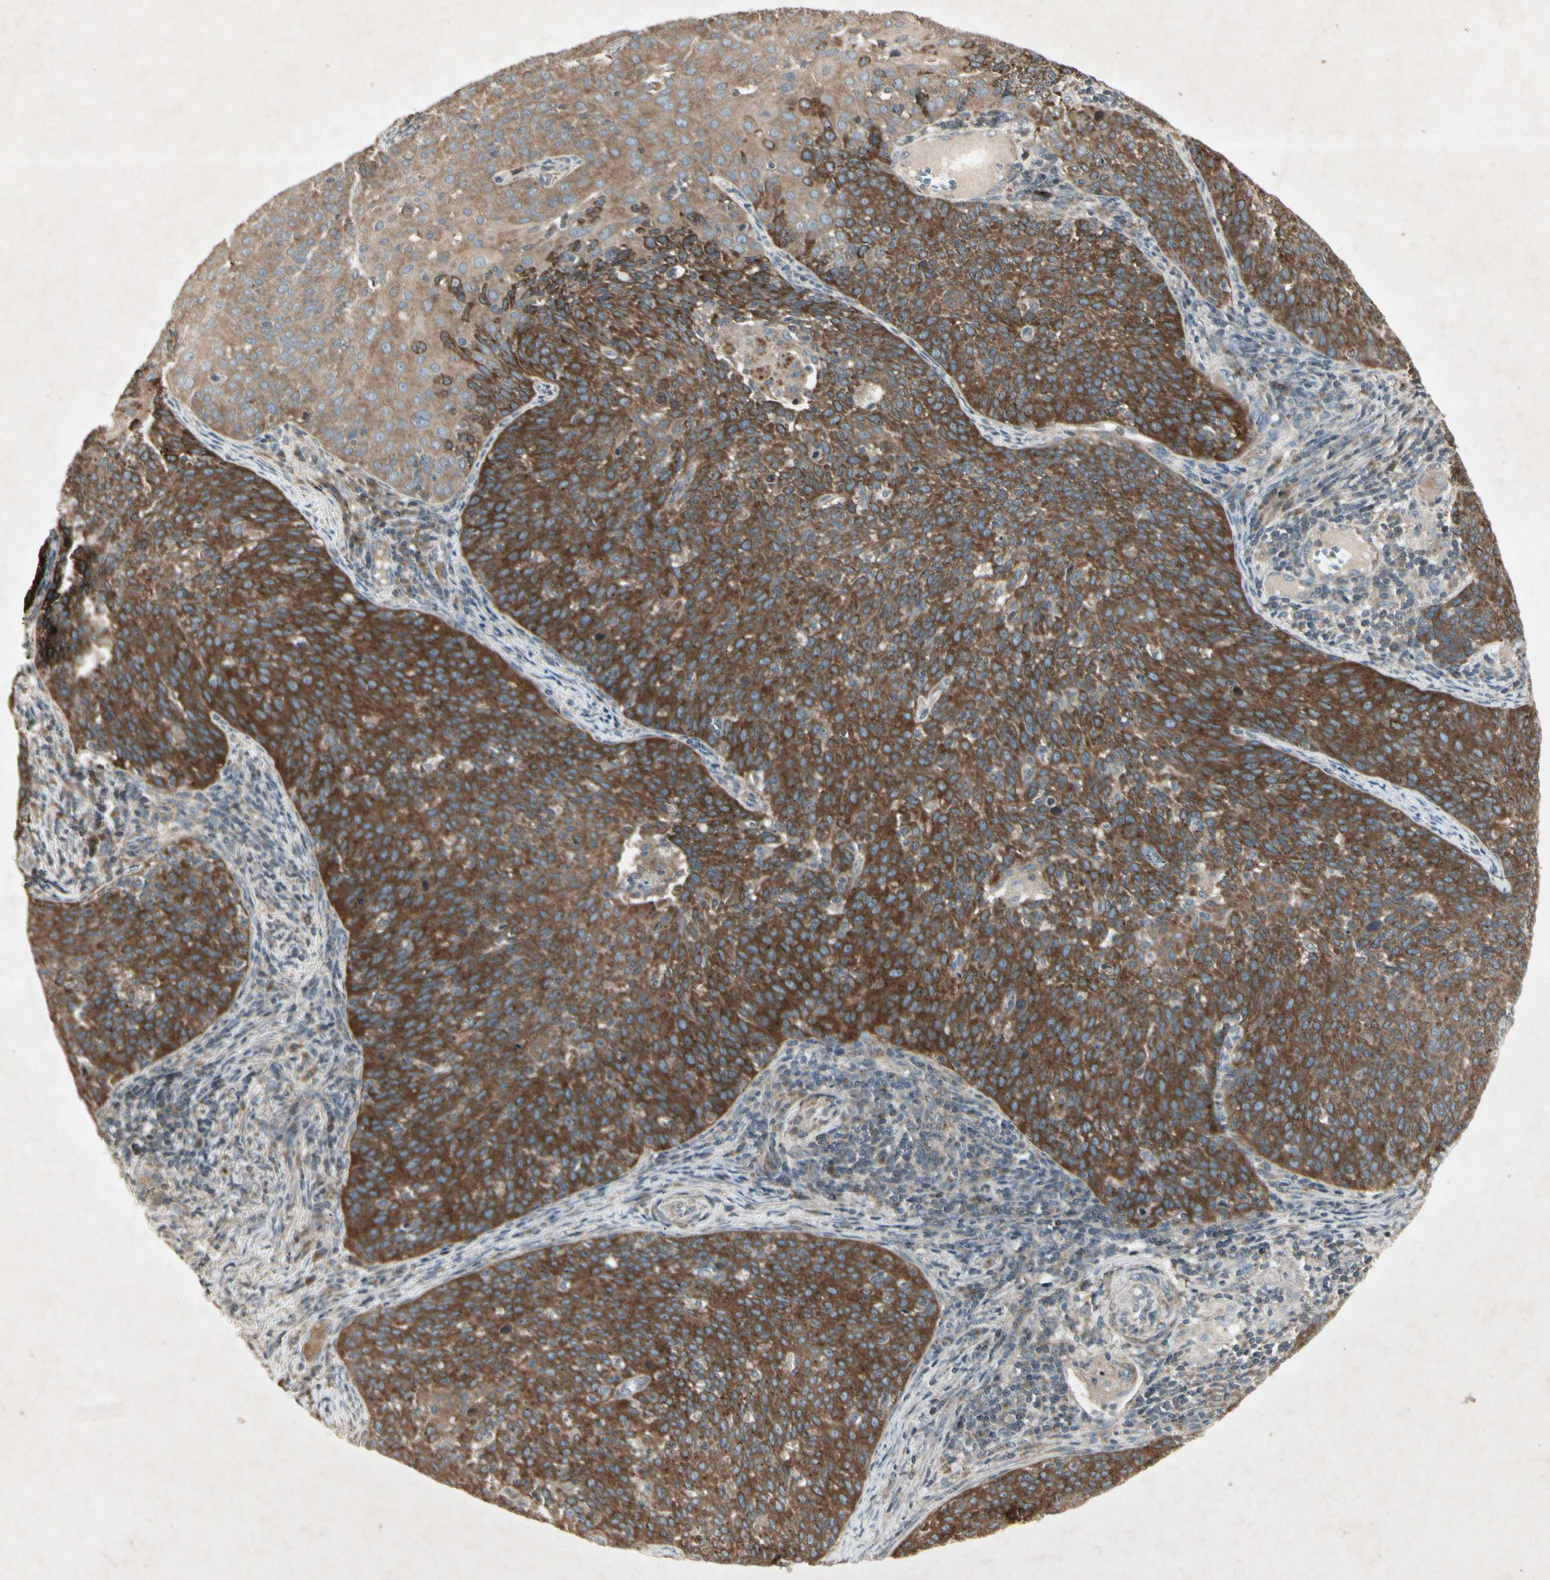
{"staining": {"intensity": "moderate", "quantity": ">75%", "location": "cytoplasmic/membranous"}, "tissue": "cervical cancer", "cell_type": "Tumor cells", "image_type": "cancer", "snomed": [{"axis": "morphology", "description": "Squamous cell carcinoma, NOS"}, {"axis": "topography", "description": "Cervix"}], "caption": "Moderate cytoplasmic/membranous protein positivity is appreciated in approximately >75% of tumor cells in squamous cell carcinoma (cervical). The protein of interest is stained brown, and the nuclei are stained in blue (DAB (3,3'-diaminobenzidine) IHC with brightfield microscopy, high magnification).", "gene": "TEK", "patient": {"sex": "female", "age": 38}}